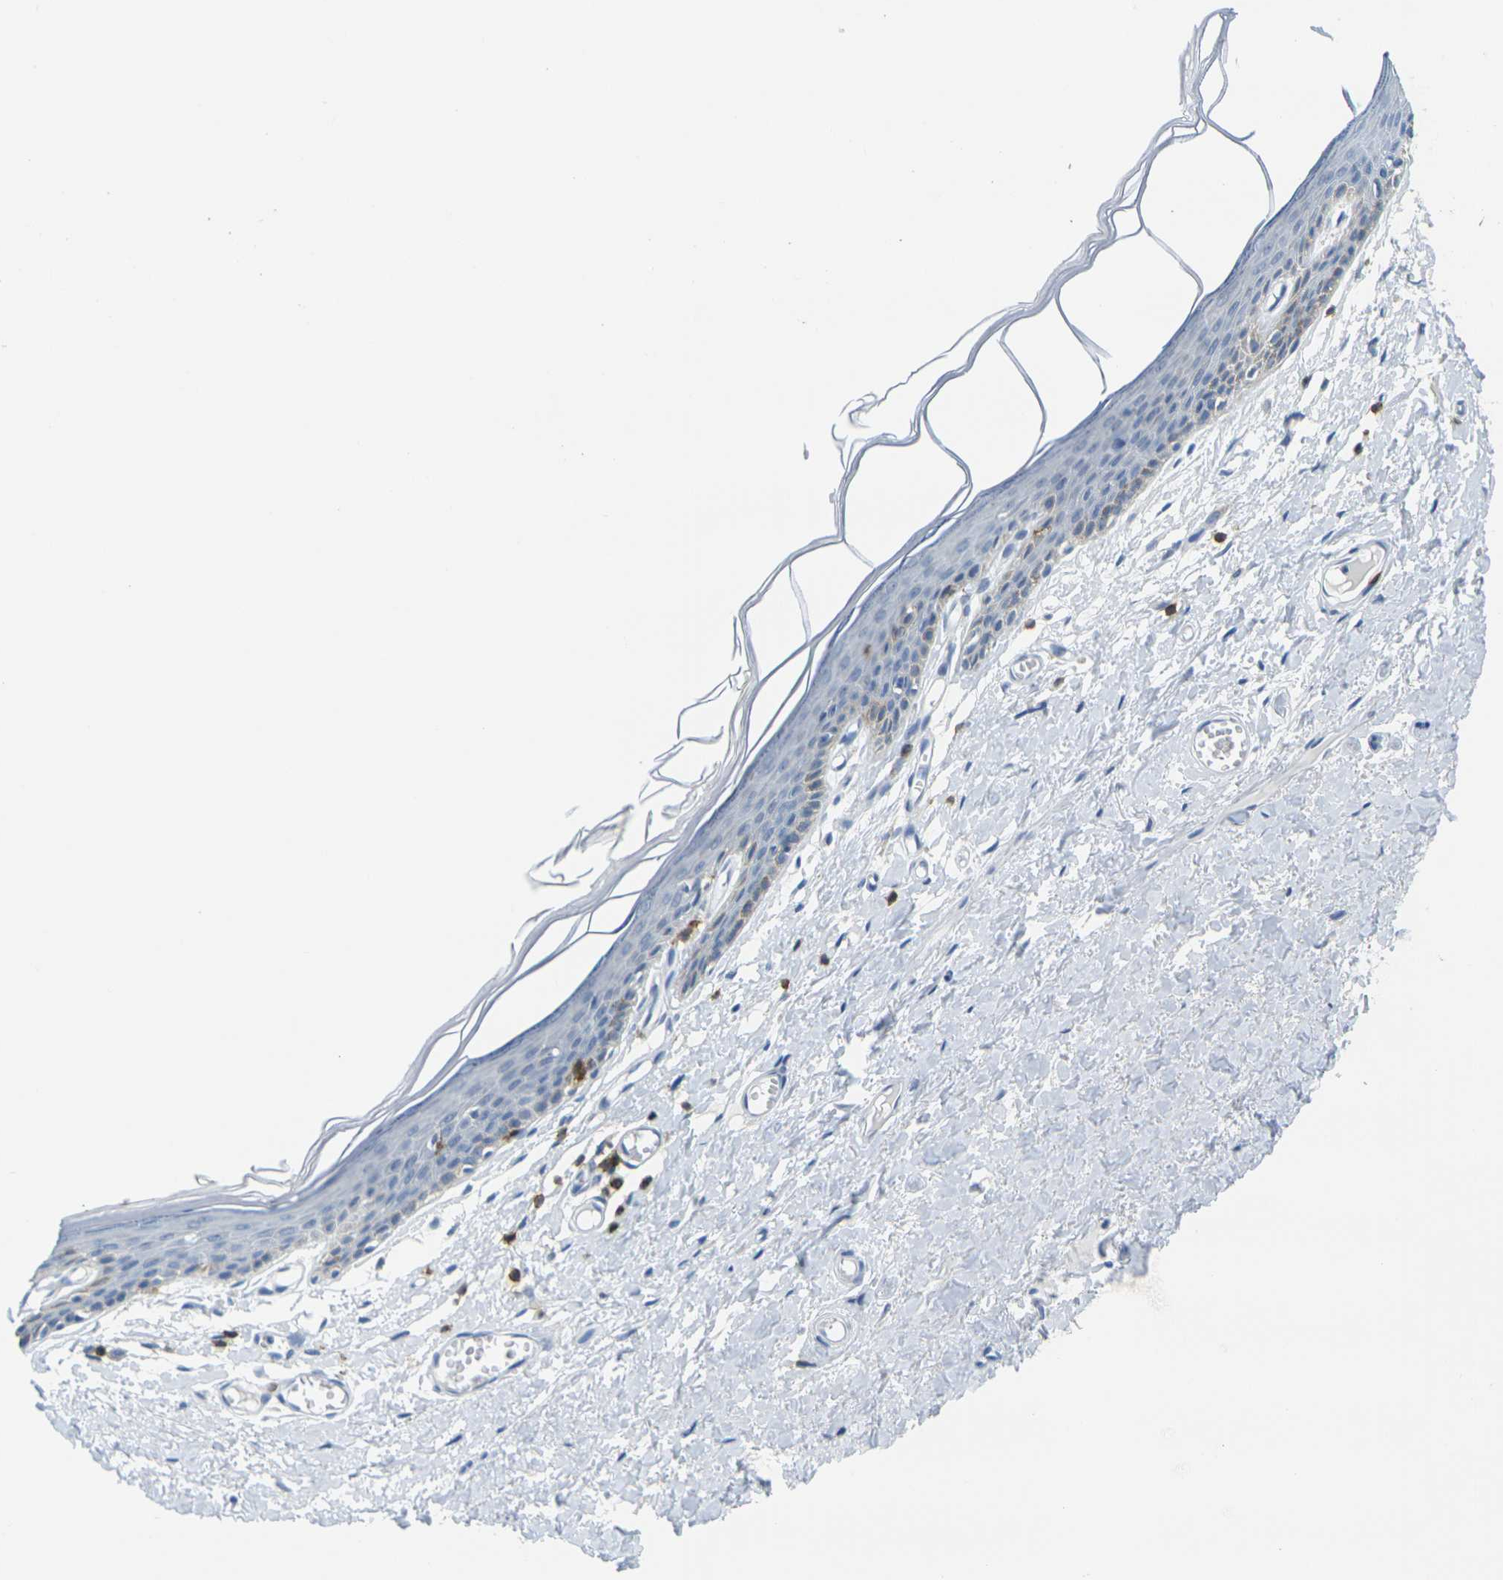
{"staining": {"intensity": "negative", "quantity": "none", "location": "none"}, "tissue": "skin", "cell_type": "Epidermal cells", "image_type": "normal", "snomed": [{"axis": "morphology", "description": "Normal tissue, NOS"}, {"axis": "topography", "description": "Vulva"}], "caption": "Epidermal cells show no significant positivity in normal skin. Brightfield microscopy of IHC stained with DAB (3,3'-diaminobenzidine) (brown) and hematoxylin (blue), captured at high magnification.", "gene": "CD3D", "patient": {"sex": "female", "age": 54}}